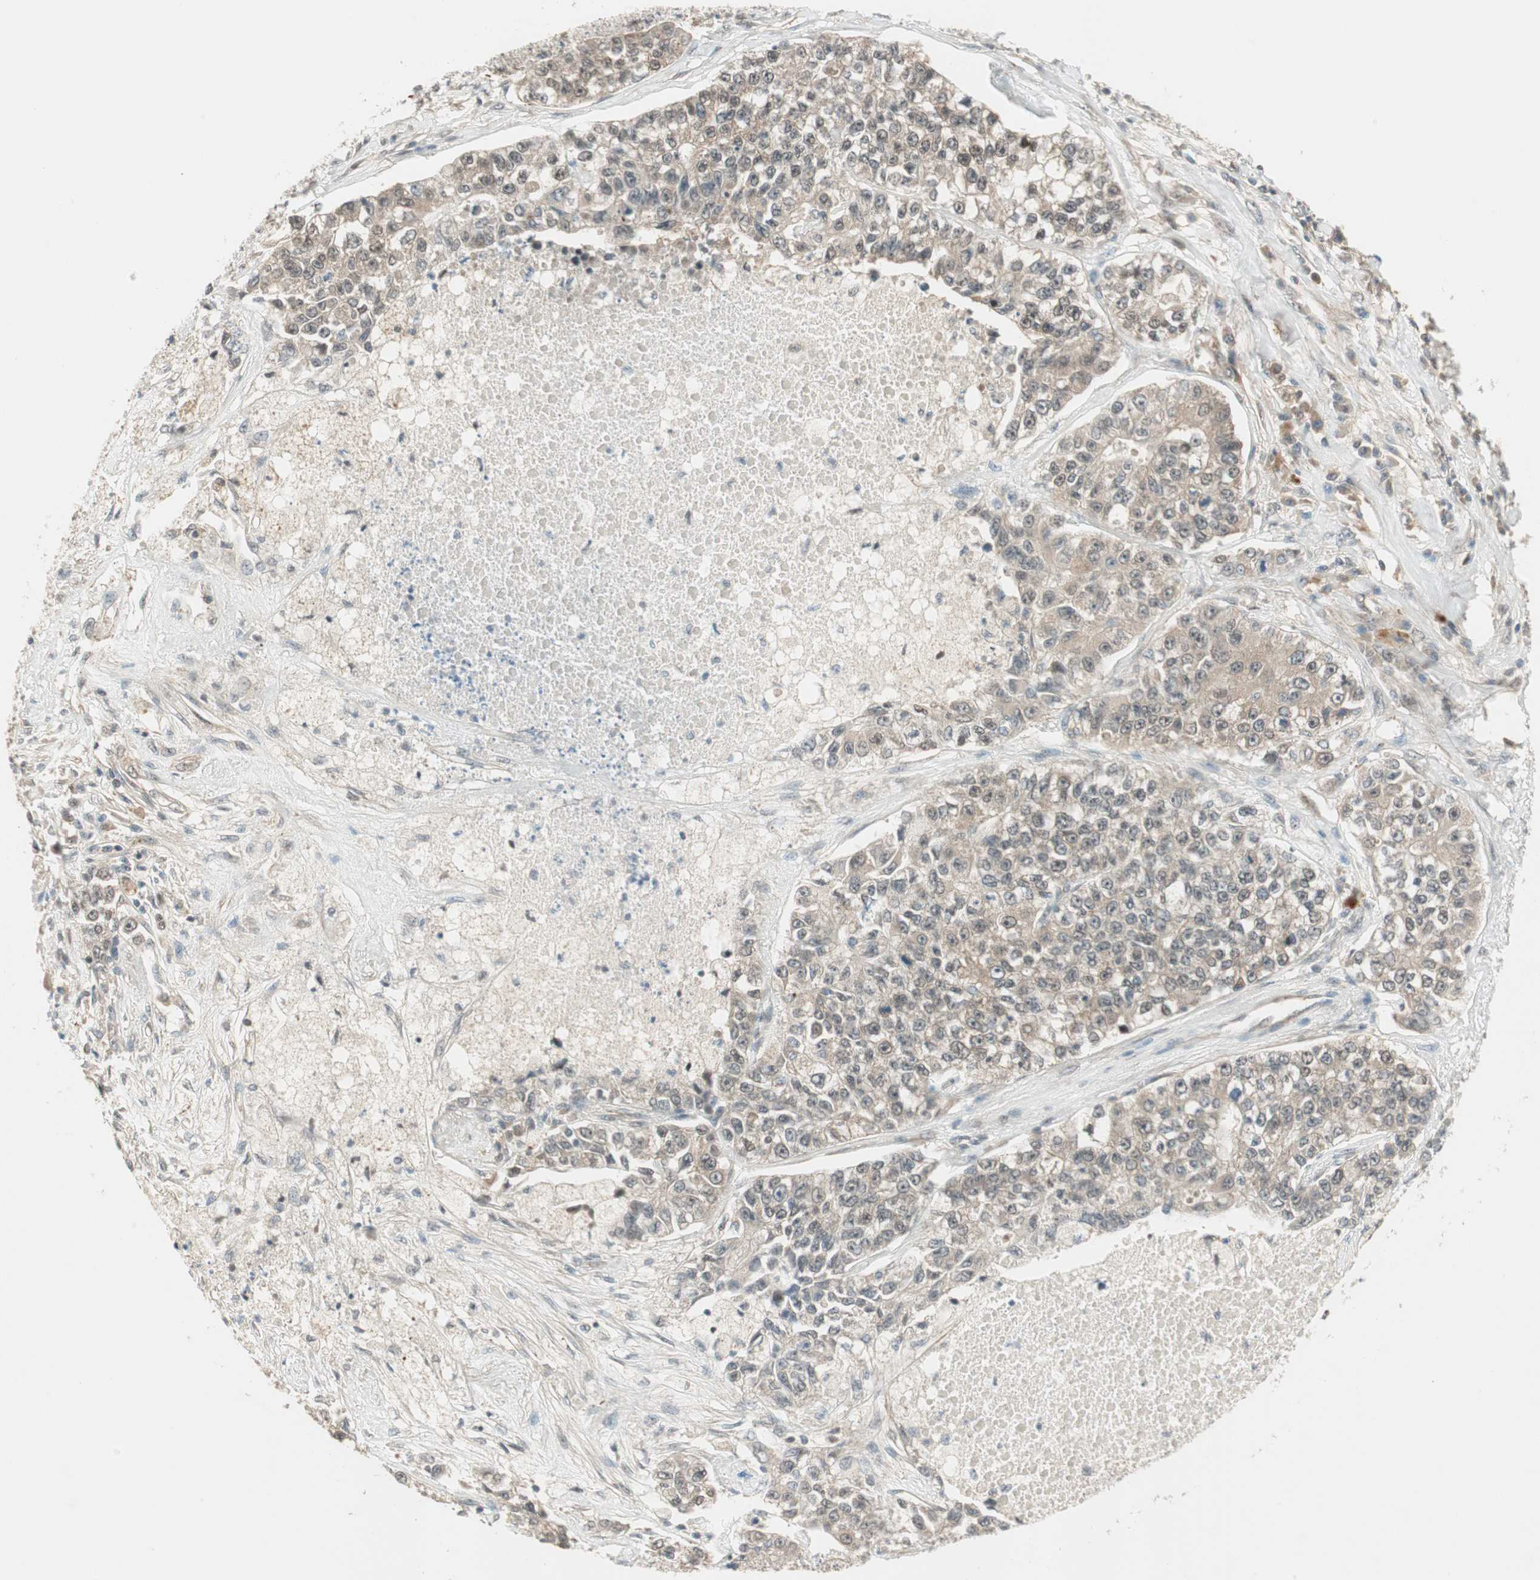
{"staining": {"intensity": "weak", "quantity": "25%-75%", "location": "cytoplasmic/membranous,nuclear"}, "tissue": "lung cancer", "cell_type": "Tumor cells", "image_type": "cancer", "snomed": [{"axis": "morphology", "description": "Adenocarcinoma, NOS"}, {"axis": "topography", "description": "Lung"}], "caption": "High-power microscopy captured an immunohistochemistry (IHC) photomicrograph of lung cancer (adenocarcinoma), revealing weak cytoplasmic/membranous and nuclear expression in approximately 25%-75% of tumor cells.", "gene": "PSMD8", "patient": {"sex": "male", "age": 49}}